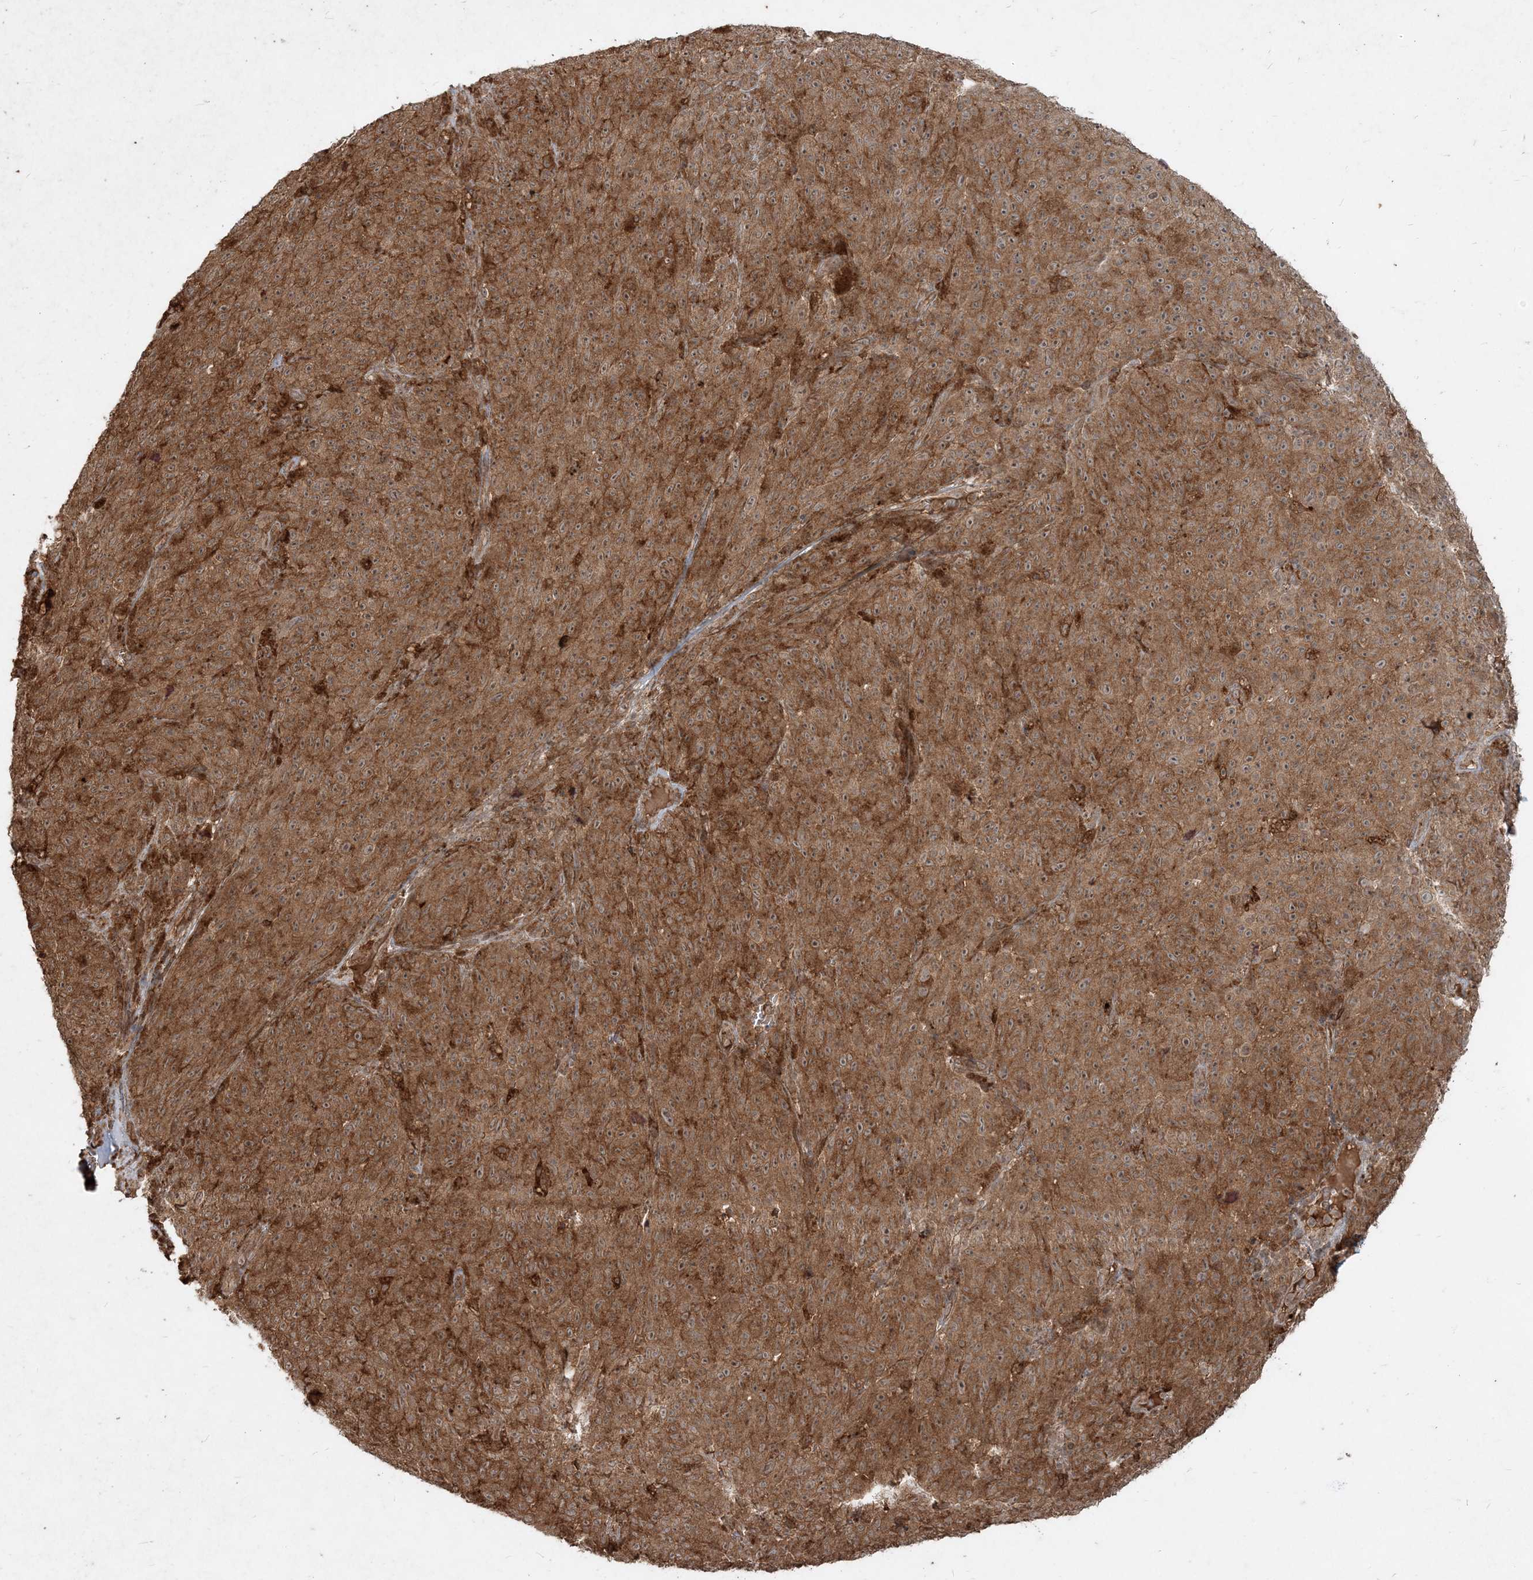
{"staining": {"intensity": "moderate", "quantity": ">75%", "location": "cytoplasmic/membranous"}, "tissue": "melanoma", "cell_type": "Tumor cells", "image_type": "cancer", "snomed": [{"axis": "morphology", "description": "Malignant melanoma, NOS"}, {"axis": "topography", "description": "Skin"}], "caption": "The micrograph reveals immunohistochemical staining of melanoma. There is moderate cytoplasmic/membranous expression is appreciated in about >75% of tumor cells.", "gene": "NARS1", "patient": {"sex": "female", "age": 82}}